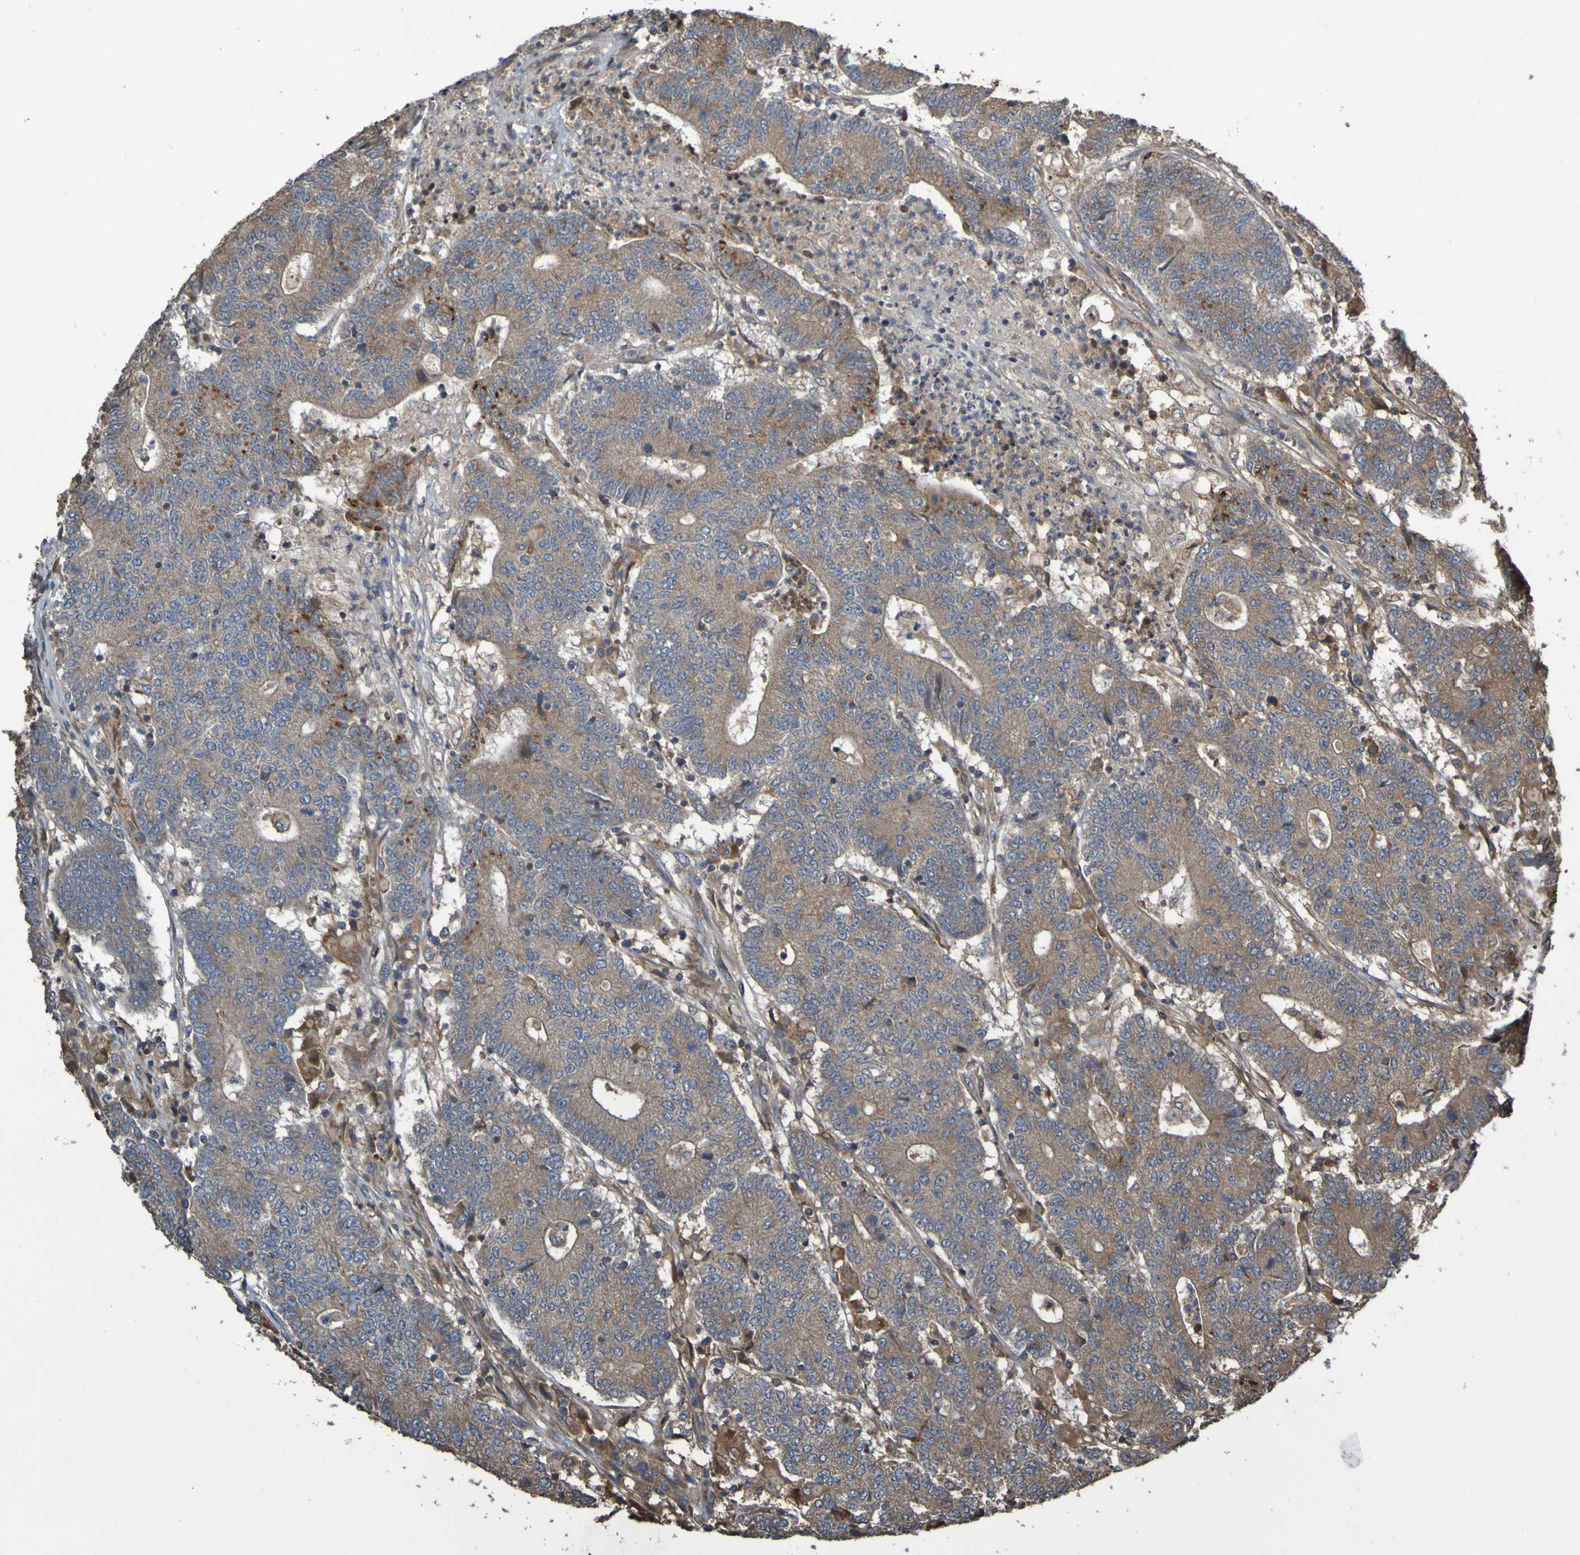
{"staining": {"intensity": "weak", "quantity": ">75%", "location": "cytoplasmic/membranous"}, "tissue": "colorectal cancer", "cell_type": "Tumor cells", "image_type": "cancer", "snomed": [{"axis": "morphology", "description": "Normal tissue, NOS"}, {"axis": "morphology", "description": "Adenocarcinoma, NOS"}, {"axis": "topography", "description": "Colon"}], "caption": "A photomicrograph of colorectal adenocarcinoma stained for a protein displays weak cytoplasmic/membranous brown staining in tumor cells.", "gene": "UCN", "patient": {"sex": "female", "age": 75}}